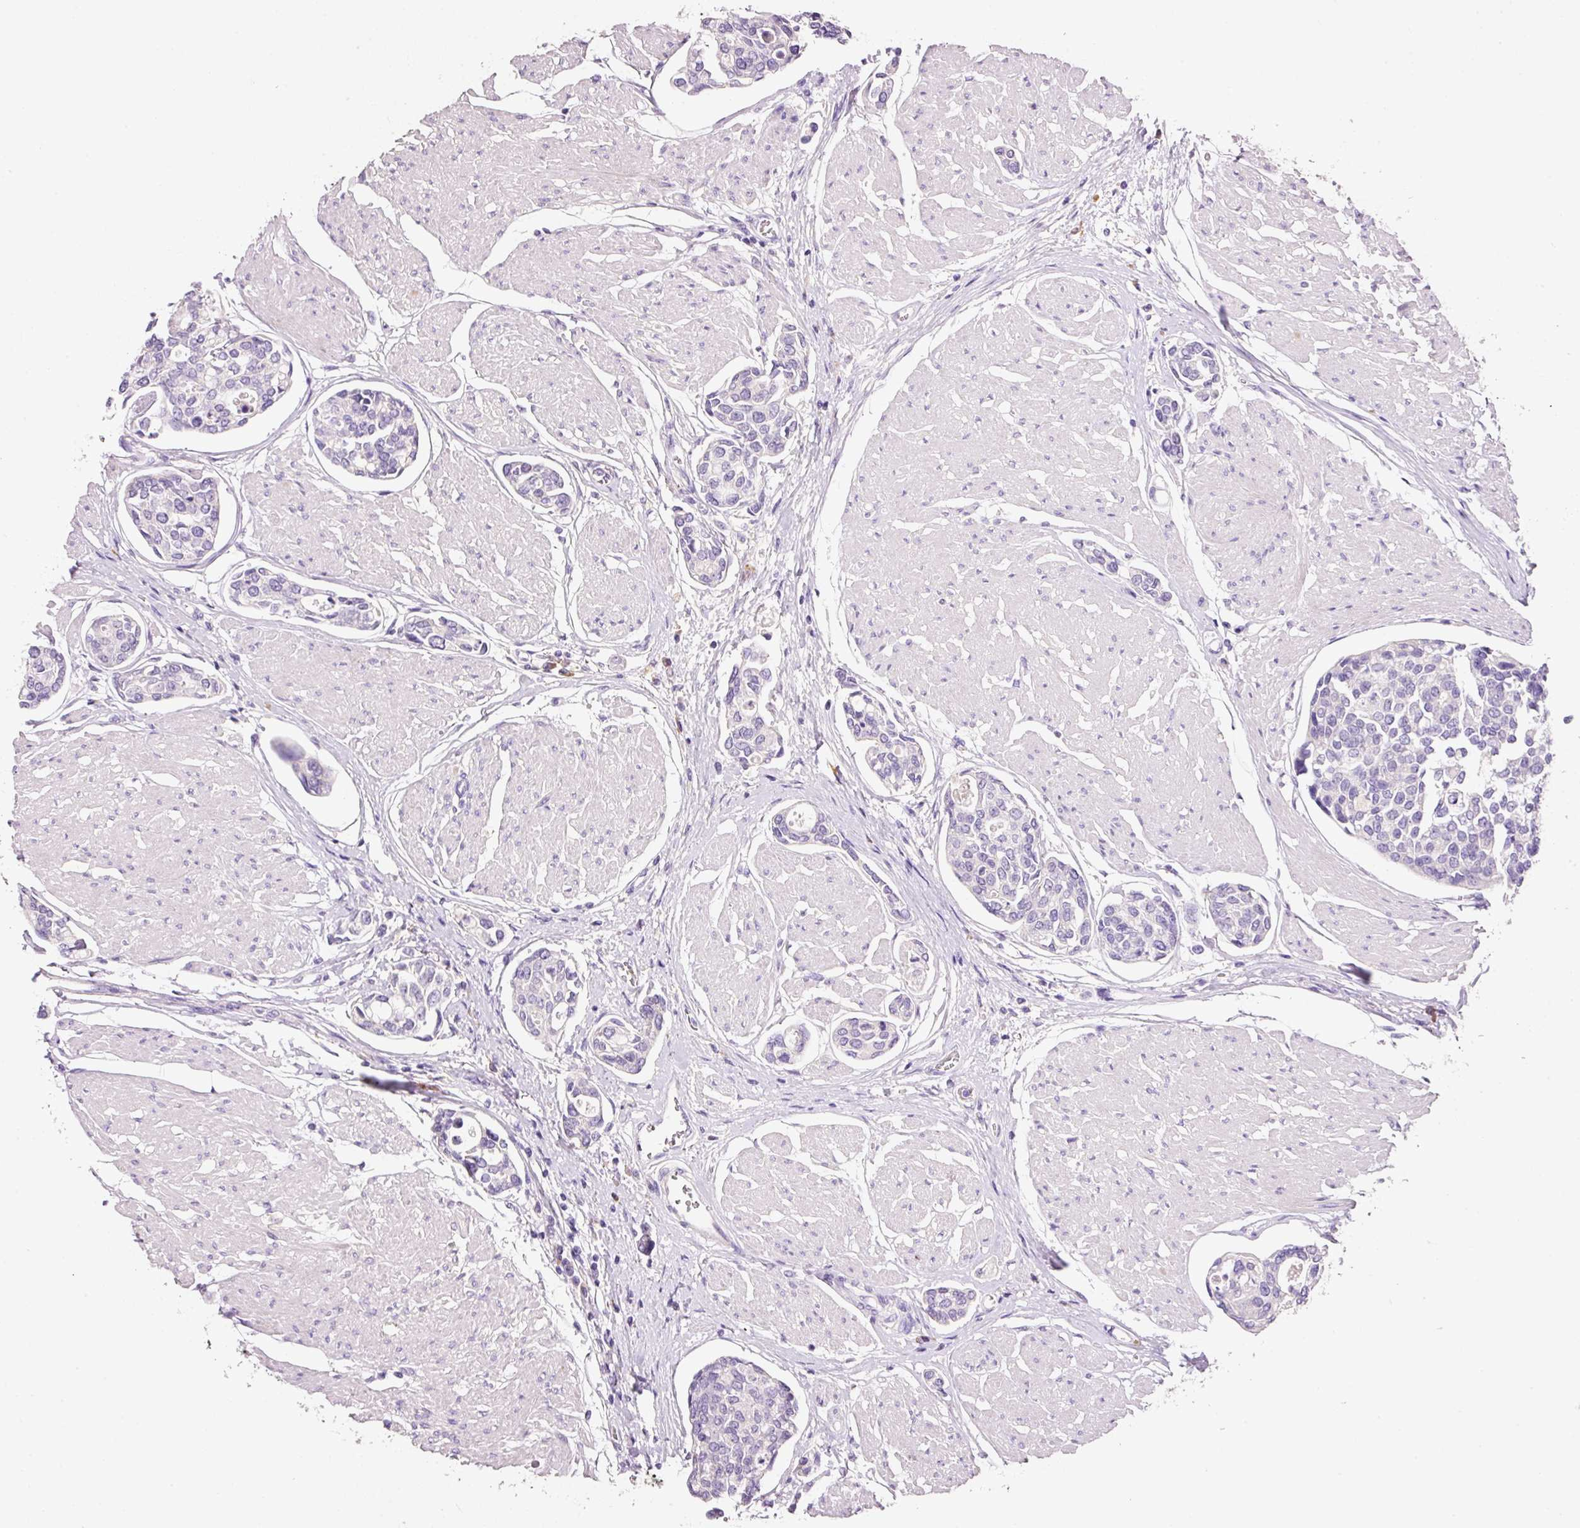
{"staining": {"intensity": "negative", "quantity": "none", "location": "none"}, "tissue": "urothelial cancer", "cell_type": "Tumor cells", "image_type": "cancer", "snomed": [{"axis": "morphology", "description": "Urothelial carcinoma, High grade"}, {"axis": "topography", "description": "Urinary bladder"}], "caption": "Urothelial cancer was stained to show a protein in brown. There is no significant positivity in tumor cells. (Immunohistochemistry, brightfield microscopy, high magnification).", "gene": "TENT5C", "patient": {"sex": "male", "age": 78}}